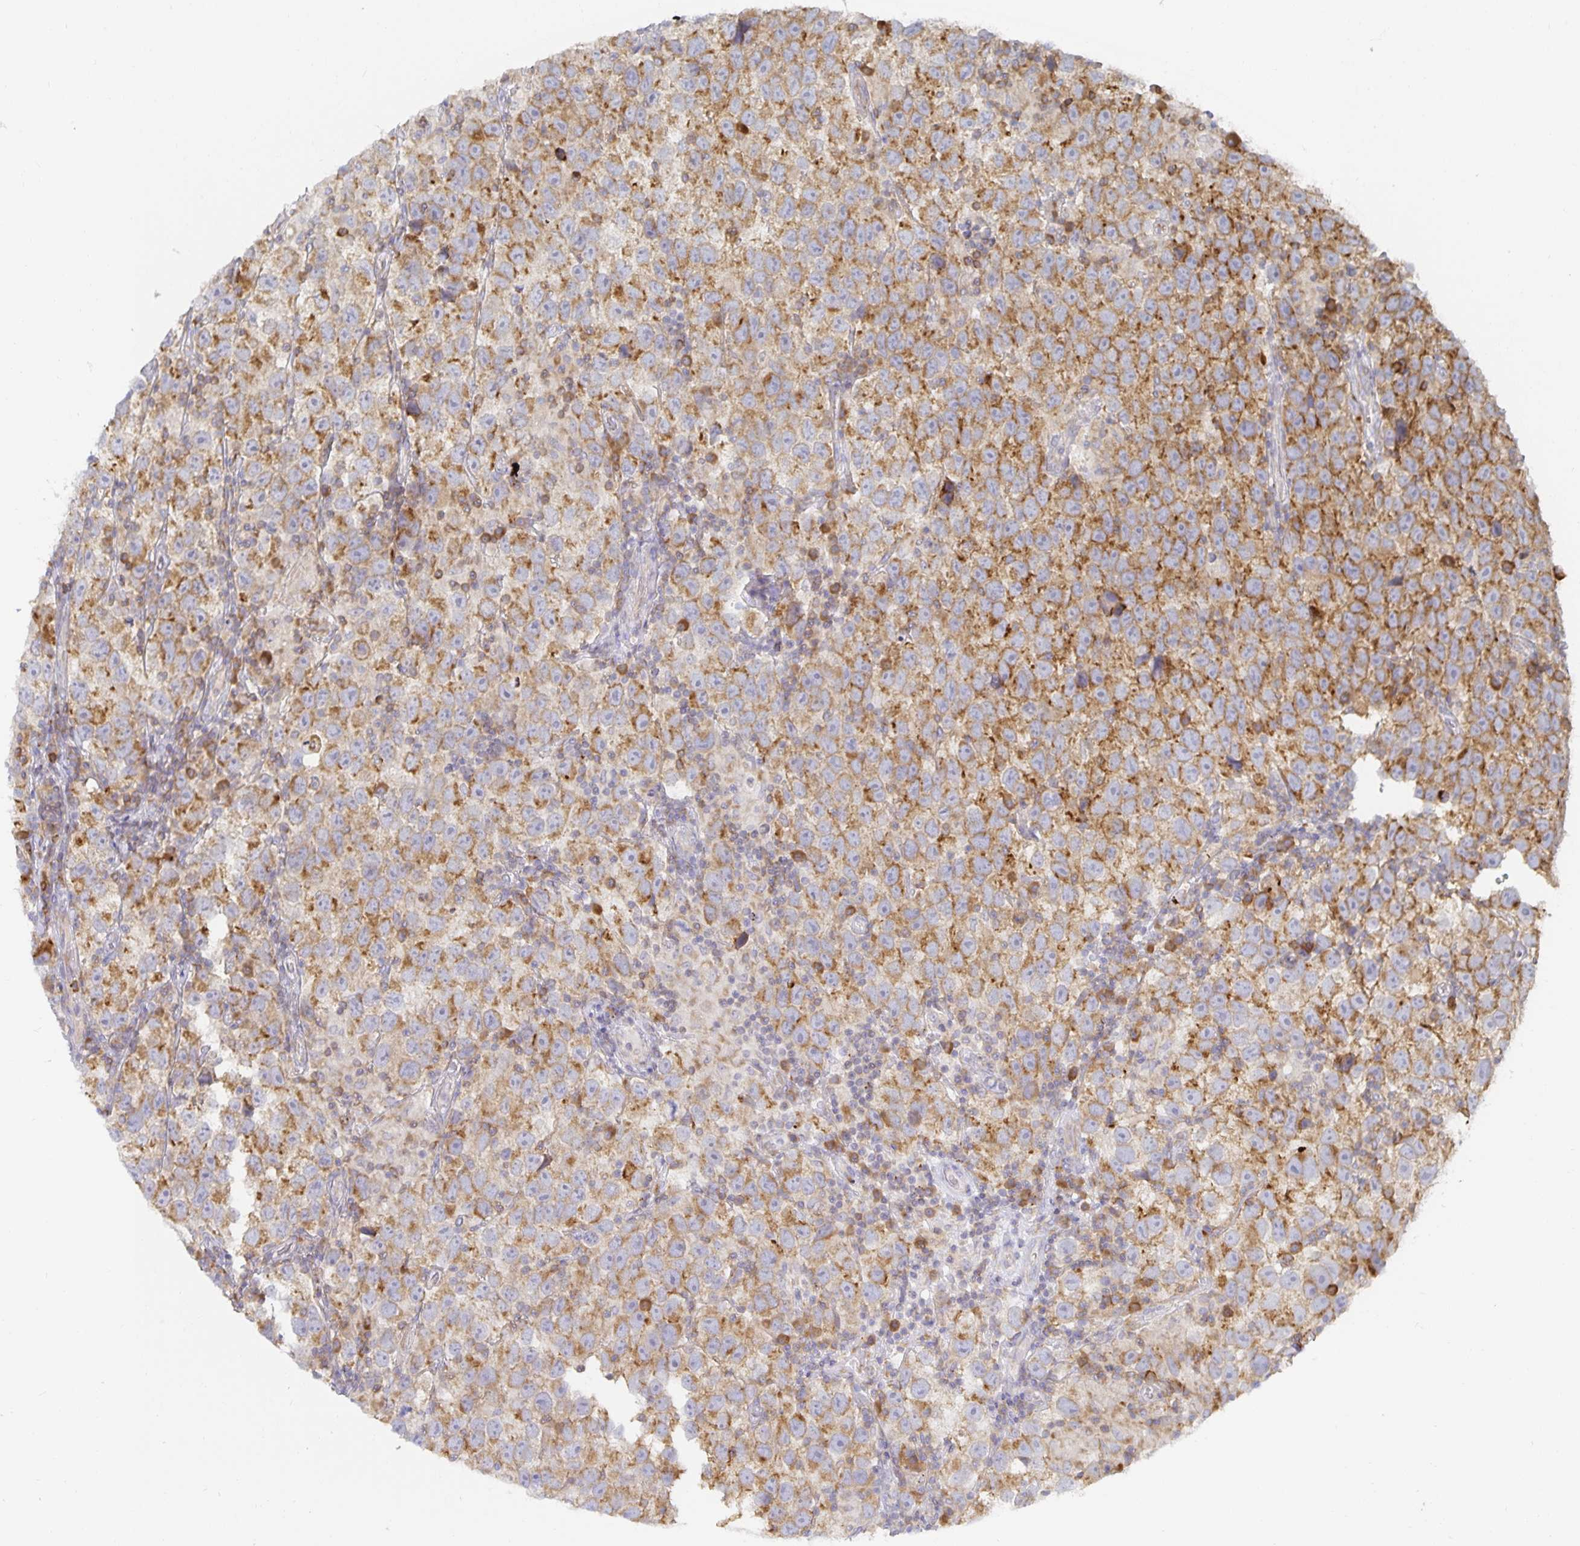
{"staining": {"intensity": "moderate", "quantity": ">75%", "location": "cytoplasmic/membranous"}, "tissue": "testis cancer", "cell_type": "Tumor cells", "image_type": "cancer", "snomed": [{"axis": "morphology", "description": "Seminoma, NOS"}, {"axis": "topography", "description": "Testis"}], "caption": "There is medium levels of moderate cytoplasmic/membranous positivity in tumor cells of testis cancer (seminoma), as demonstrated by immunohistochemical staining (brown color).", "gene": "NOMO1", "patient": {"sex": "male", "age": 26}}